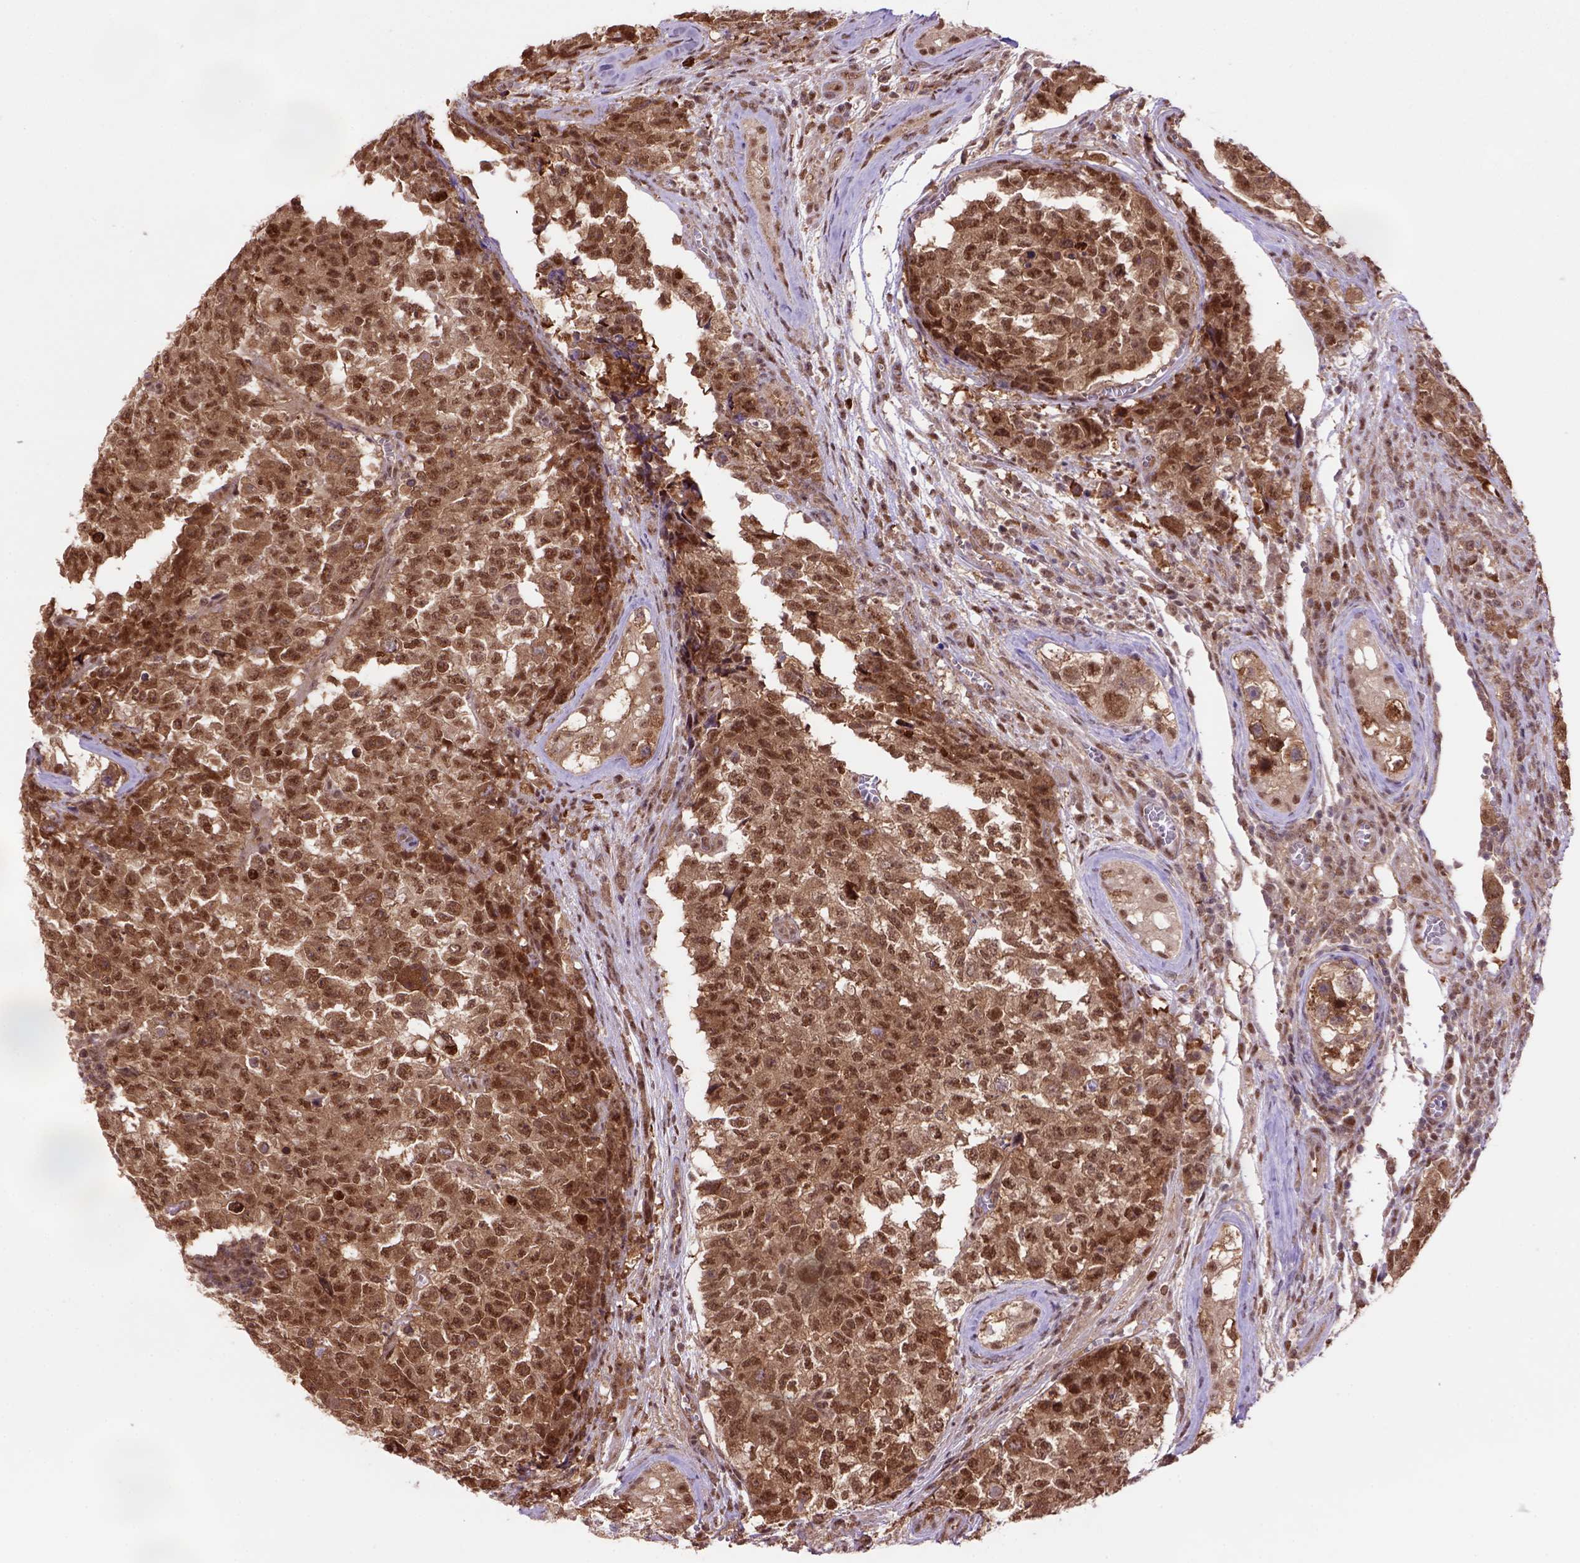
{"staining": {"intensity": "strong", "quantity": ">75%", "location": "cytoplasmic/membranous,nuclear"}, "tissue": "testis cancer", "cell_type": "Tumor cells", "image_type": "cancer", "snomed": [{"axis": "morphology", "description": "Carcinoma, Embryonal, NOS"}, {"axis": "topography", "description": "Testis"}], "caption": "Immunohistochemistry (IHC) image of embryonal carcinoma (testis) stained for a protein (brown), which exhibits high levels of strong cytoplasmic/membranous and nuclear expression in about >75% of tumor cells.", "gene": "PSMC2", "patient": {"sex": "male", "age": 23}}